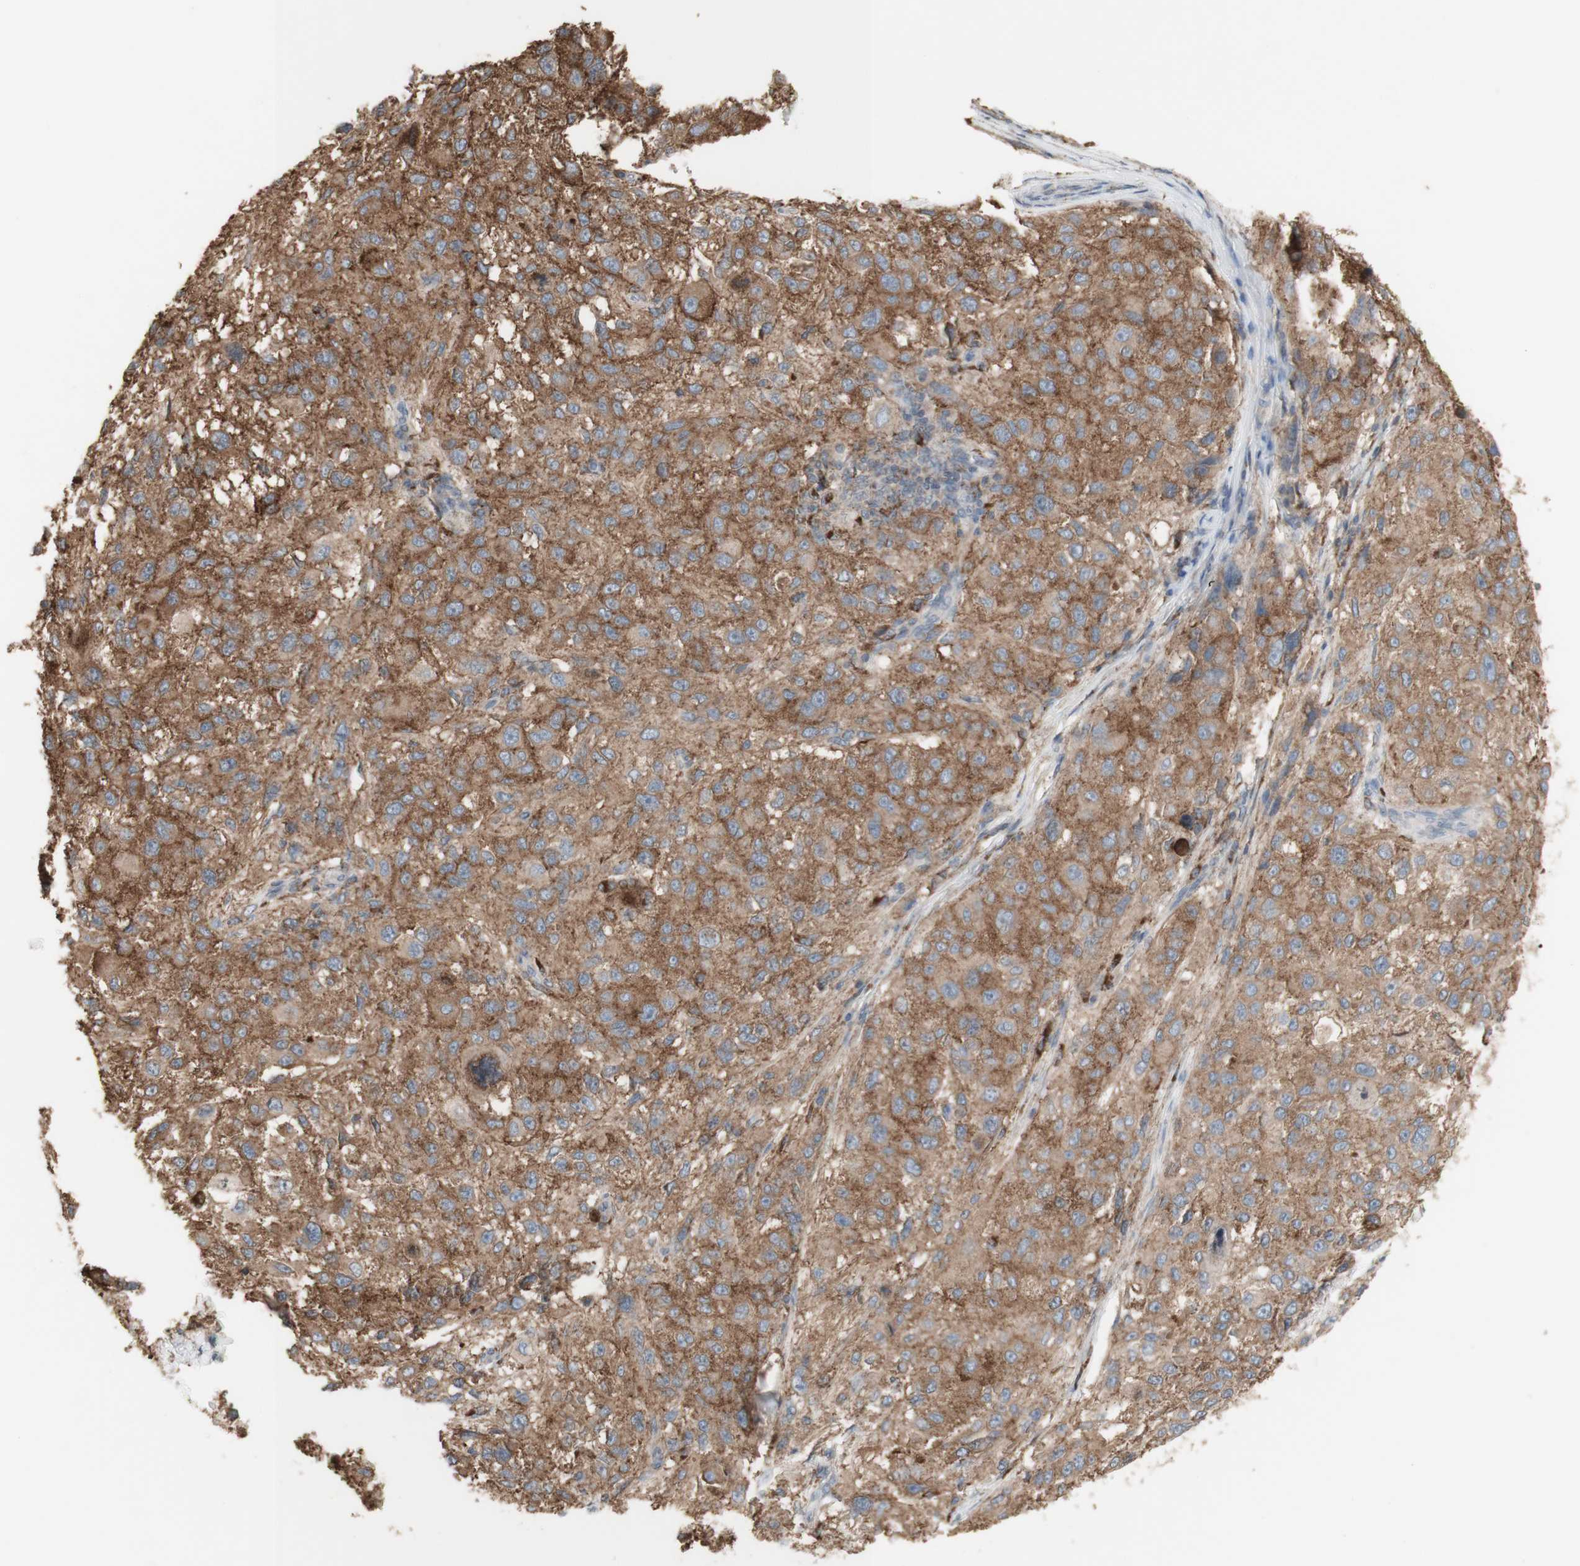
{"staining": {"intensity": "moderate", "quantity": ">75%", "location": "cytoplasmic/membranous"}, "tissue": "melanoma", "cell_type": "Tumor cells", "image_type": "cancer", "snomed": [{"axis": "morphology", "description": "Necrosis, NOS"}, {"axis": "morphology", "description": "Malignant melanoma, NOS"}, {"axis": "topography", "description": "Skin"}], "caption": "DAB (3,3'-diaminobenzidine) immunohistochemical staining of human melanoma demonstrates moderate cytoplasmic/membranous protein staining in approximately >75% of tumor cells.", "gene": "ATP6V1E1", "patient": {"sex": "female", "age": 87}}